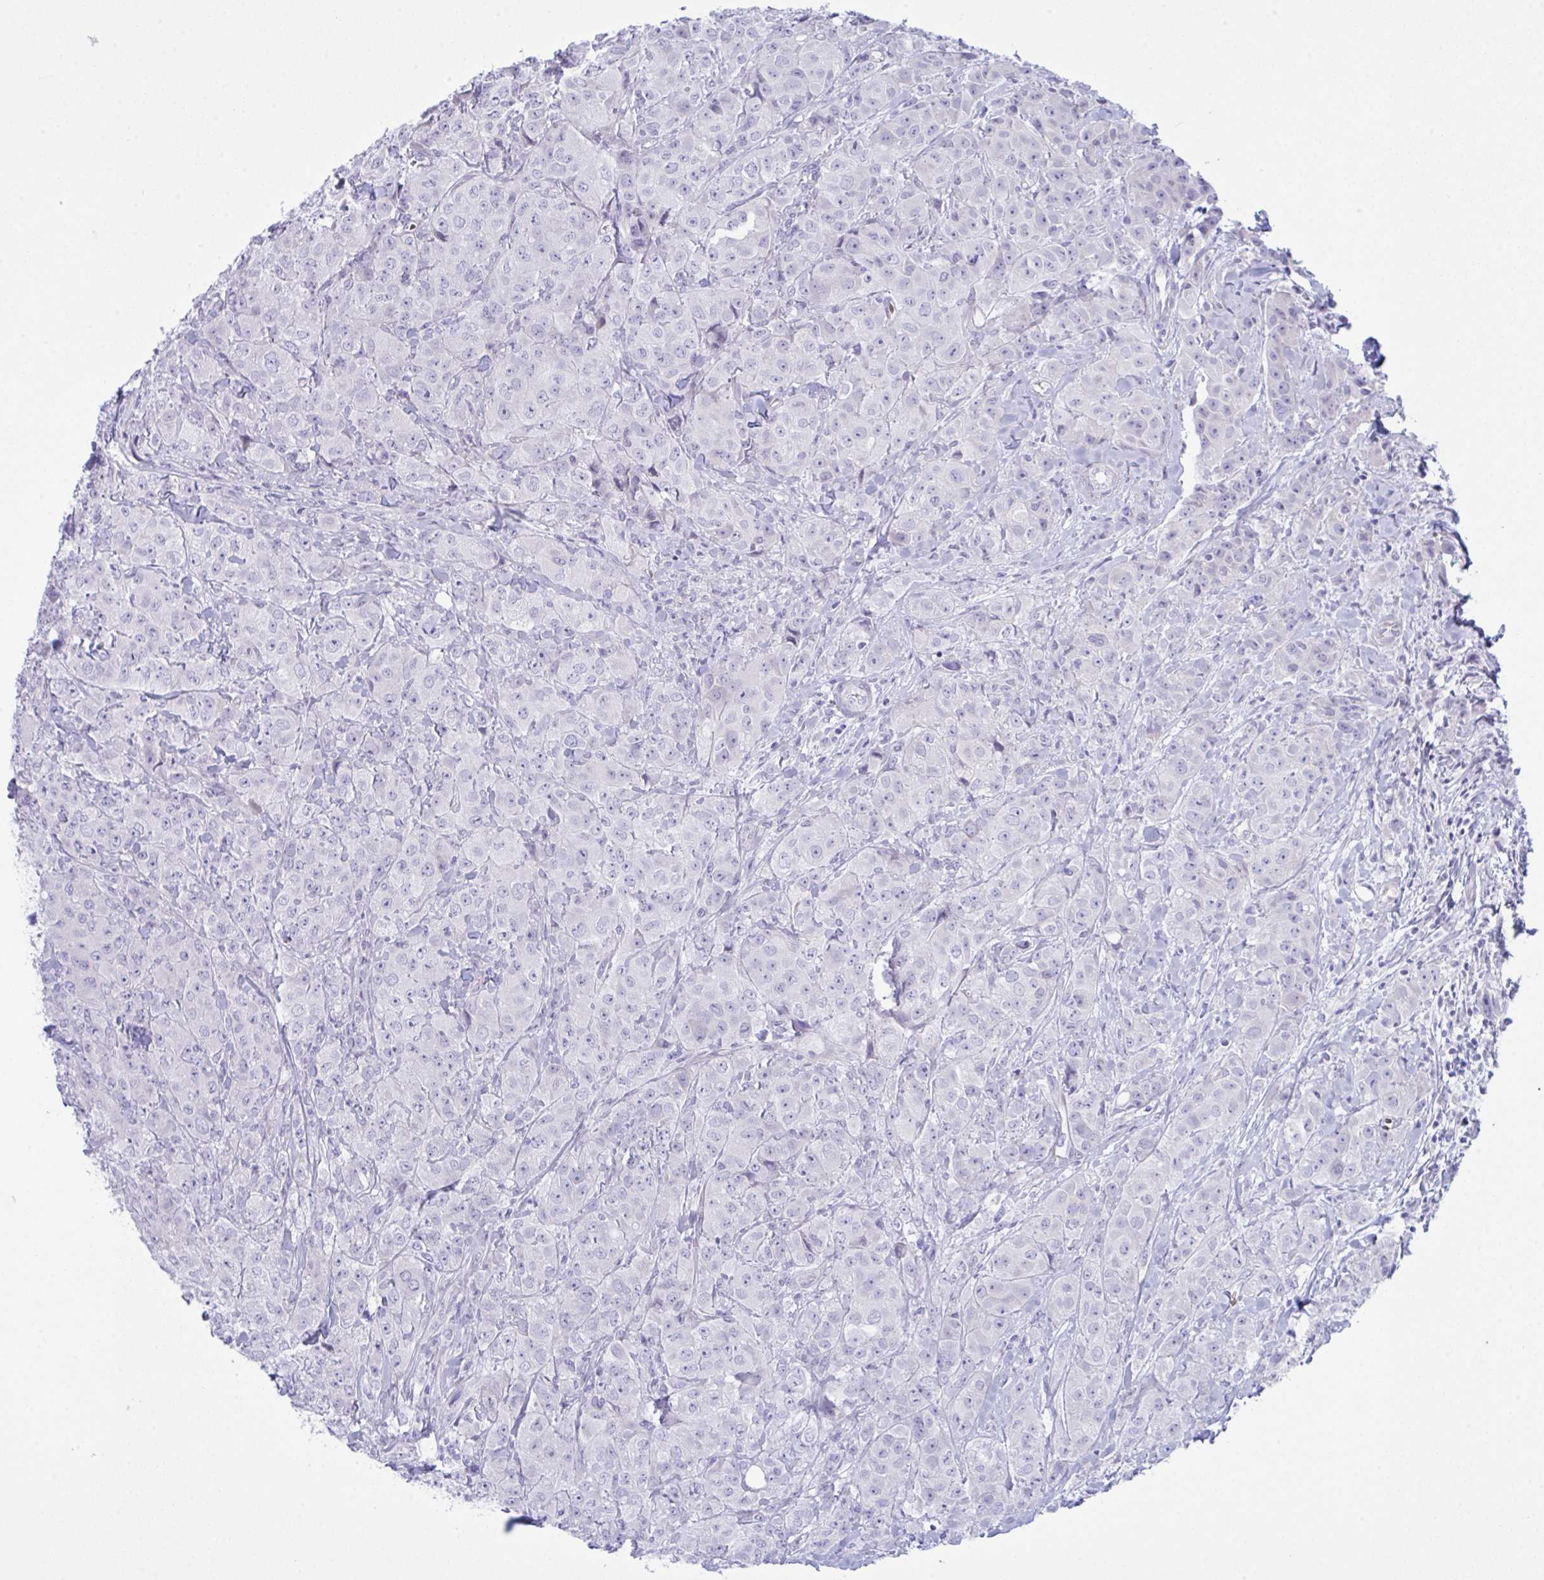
{"staining": {"intensity": "negative", "quantity": "none", "location": "none"}, "tissue": "breast cancer", "cell_type": "Tumor cells", "image_type": "cancer", "snomed": [{"axis": "morphology", "description": "Normal tissue, NOS"}, {"axis": "morphology", "description": "Duct carcinoma"}, {"axis": "topography", "description": "Breast"}], "caption": "Human intraductal carcinoma (breast) stained for a protein using immunohistochemistry (IHC) shows no staining in tumor cells.", "gene": "ZNF684", "patient": {"sex": "female", "age": 43}}